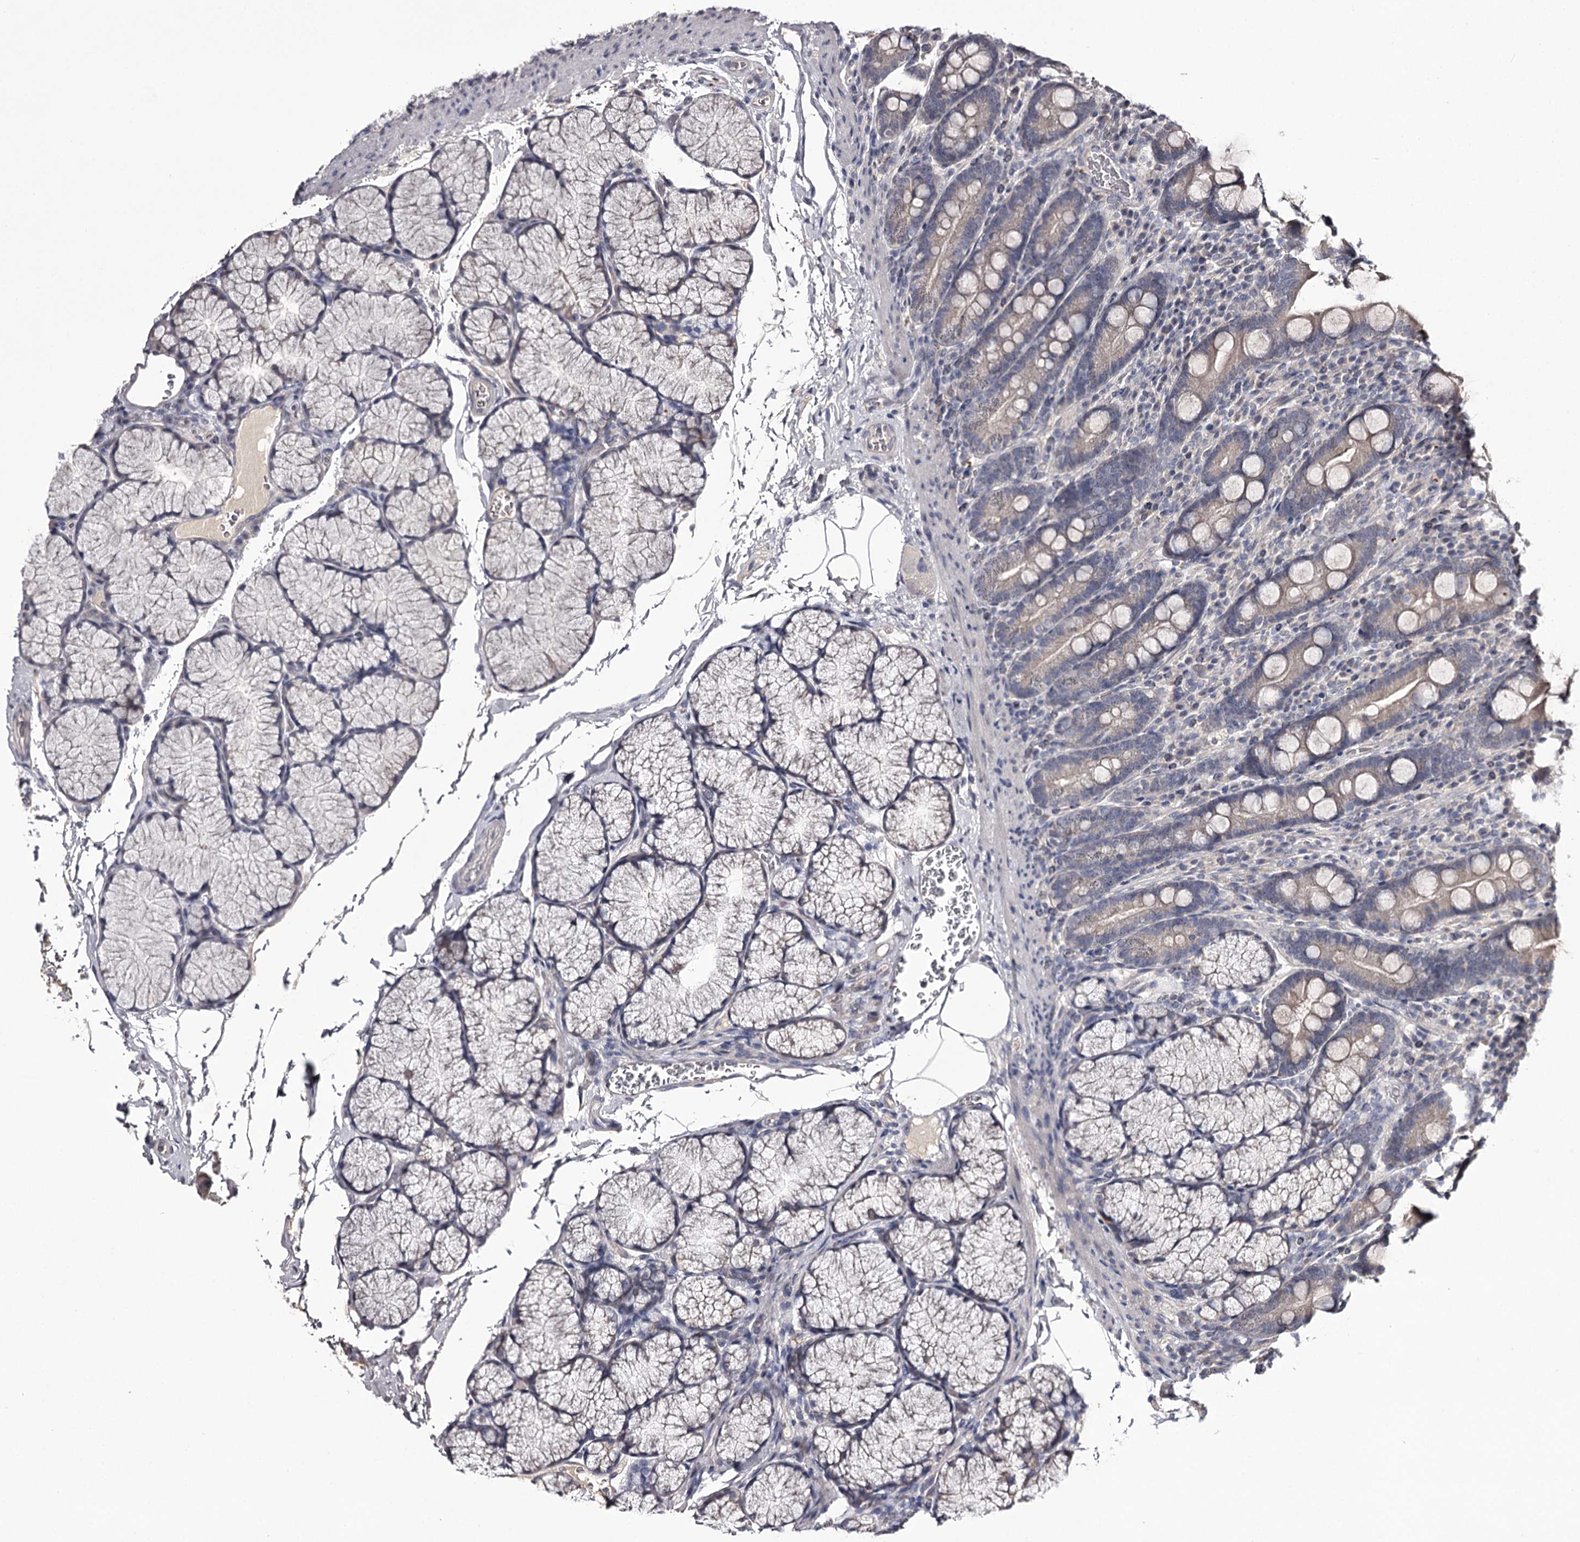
{"staining": {"intensity": "negative", "quantity": "none", "location": "none"}, "tissue": "duodenum", "cell_type": "Glandular cells", "image_type": "normal", "snomed": [{"axis": "morphology", "description": "Normal tissue, NOS"}, {"axis": "topography", "description": "Duodenum"}], "caption": "This is an IHC histopathology image of normal human duodenum. There is no positivity in glandular cells.", "gene": "PRM2", "patient": {"sex": "male", "age": 35}}